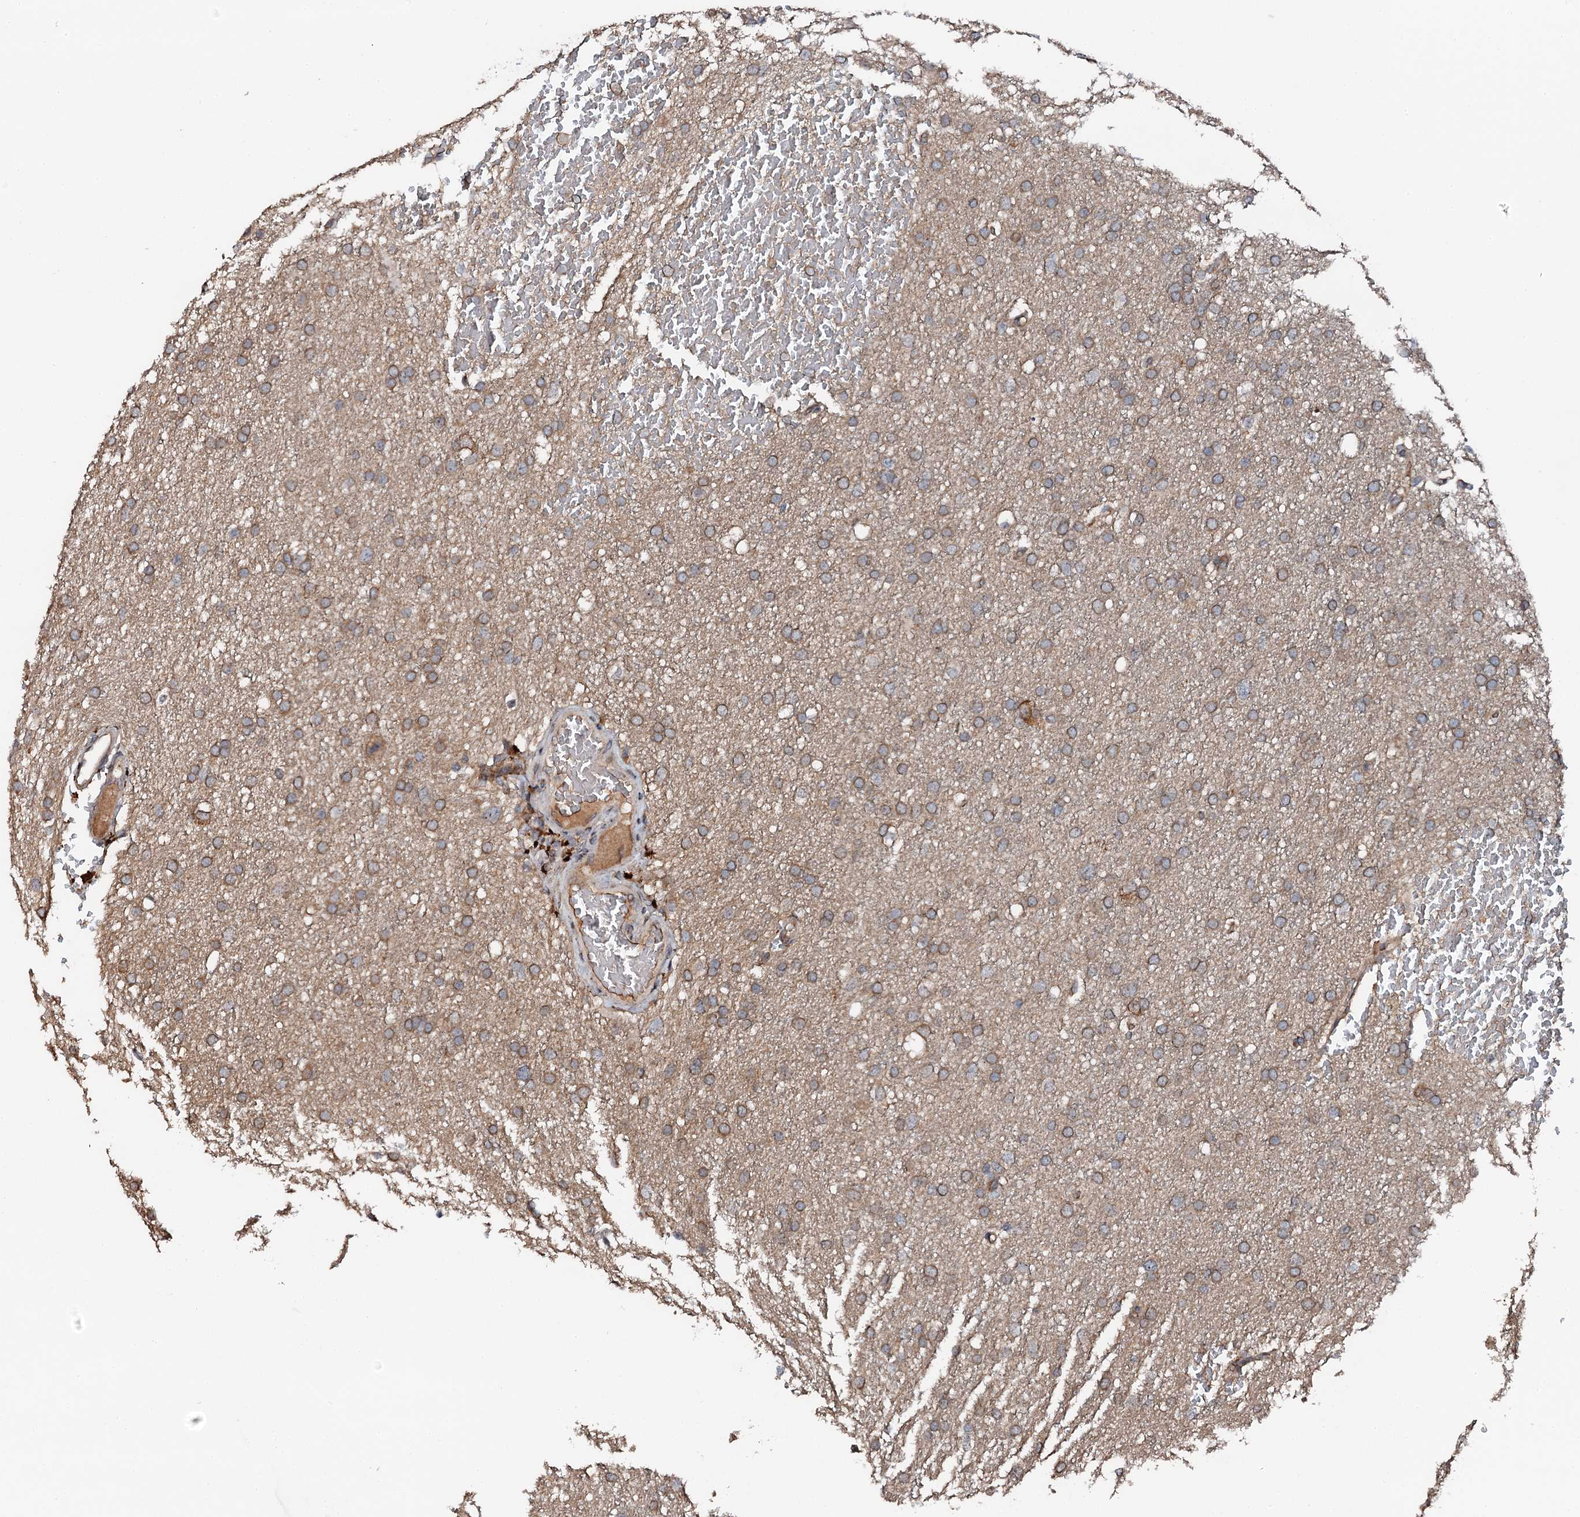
{"staining": {"intensity": "moderate", "quantity": ">75%", "location": "cytoplasmic/membranous"}, "tissue": "glioma", "cell_type": "Tumor cells", "image_type": "cancer", "snomed": [{"axis": "morphology", "description": "Glioma, malignant, High grade"}, {"axis": "topography", "description": "Cerebral cortex"}], "caption": "This is an image of immunohistochemistry staining of malignant high-grade glioma, which shows moderate positivity in the cytoplasmic/membranous of tumor cells.", "gene": "FLYWCH1", "patient": {"sex": "female", "age": 36}}